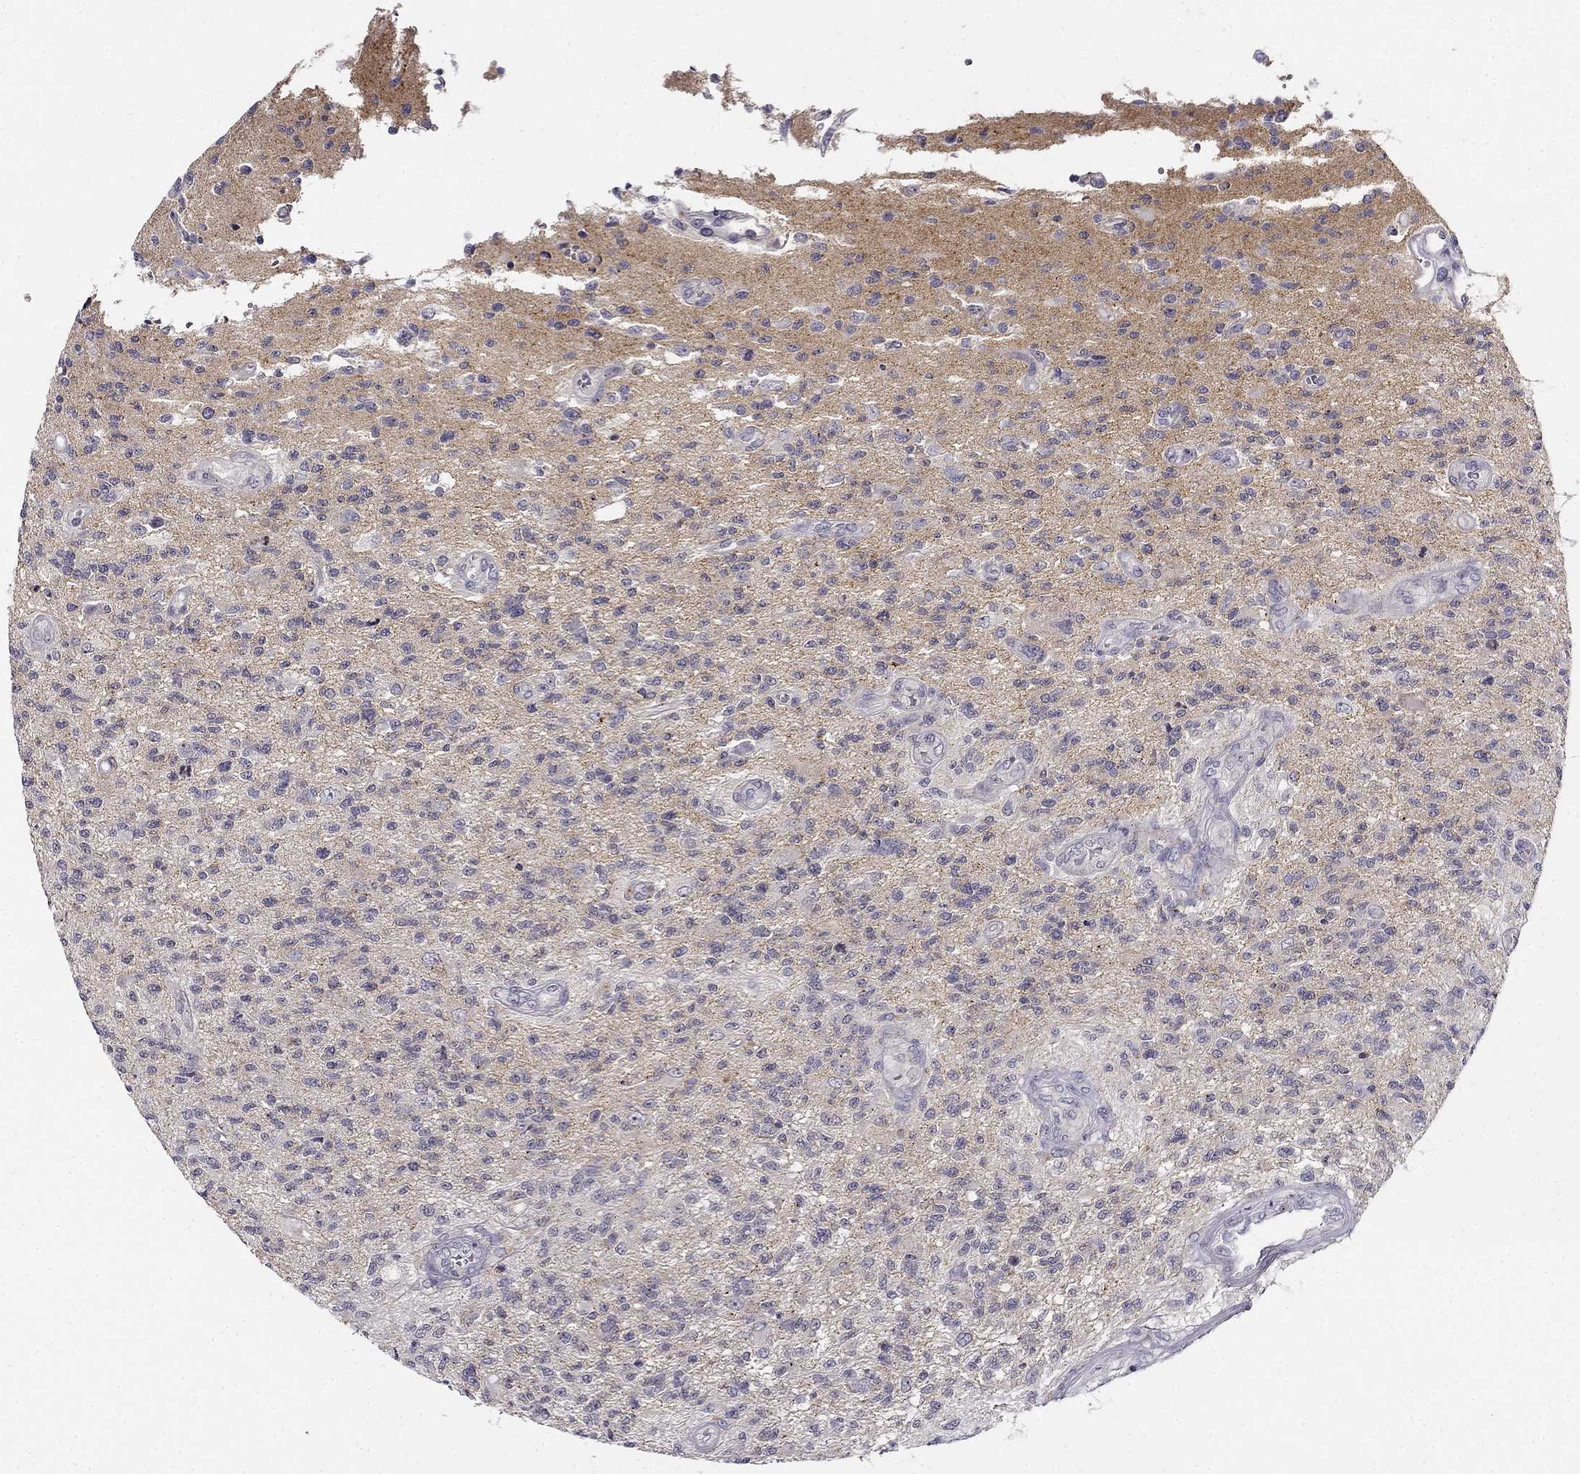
{"staining": {"intensity": "negative", "quantity": "none", "location": "none"}, "tissue": "glioma", "cell_type": "Tumor cells", "image_type": "cancer", "snomed": [{"axis": "morphology", "description": "Glioma, malignant, High grade"}, {"axis": "topography", "description": "Brain"}], "caption": "Glioma was stained to show a protein in brown. There is no significant staining in tumor cells. (Immunohistochemistry (ihc), brightfield microscopy, high magnification).", "gene": "CNR1", "patient": {"sex": "male", "age": 56}}